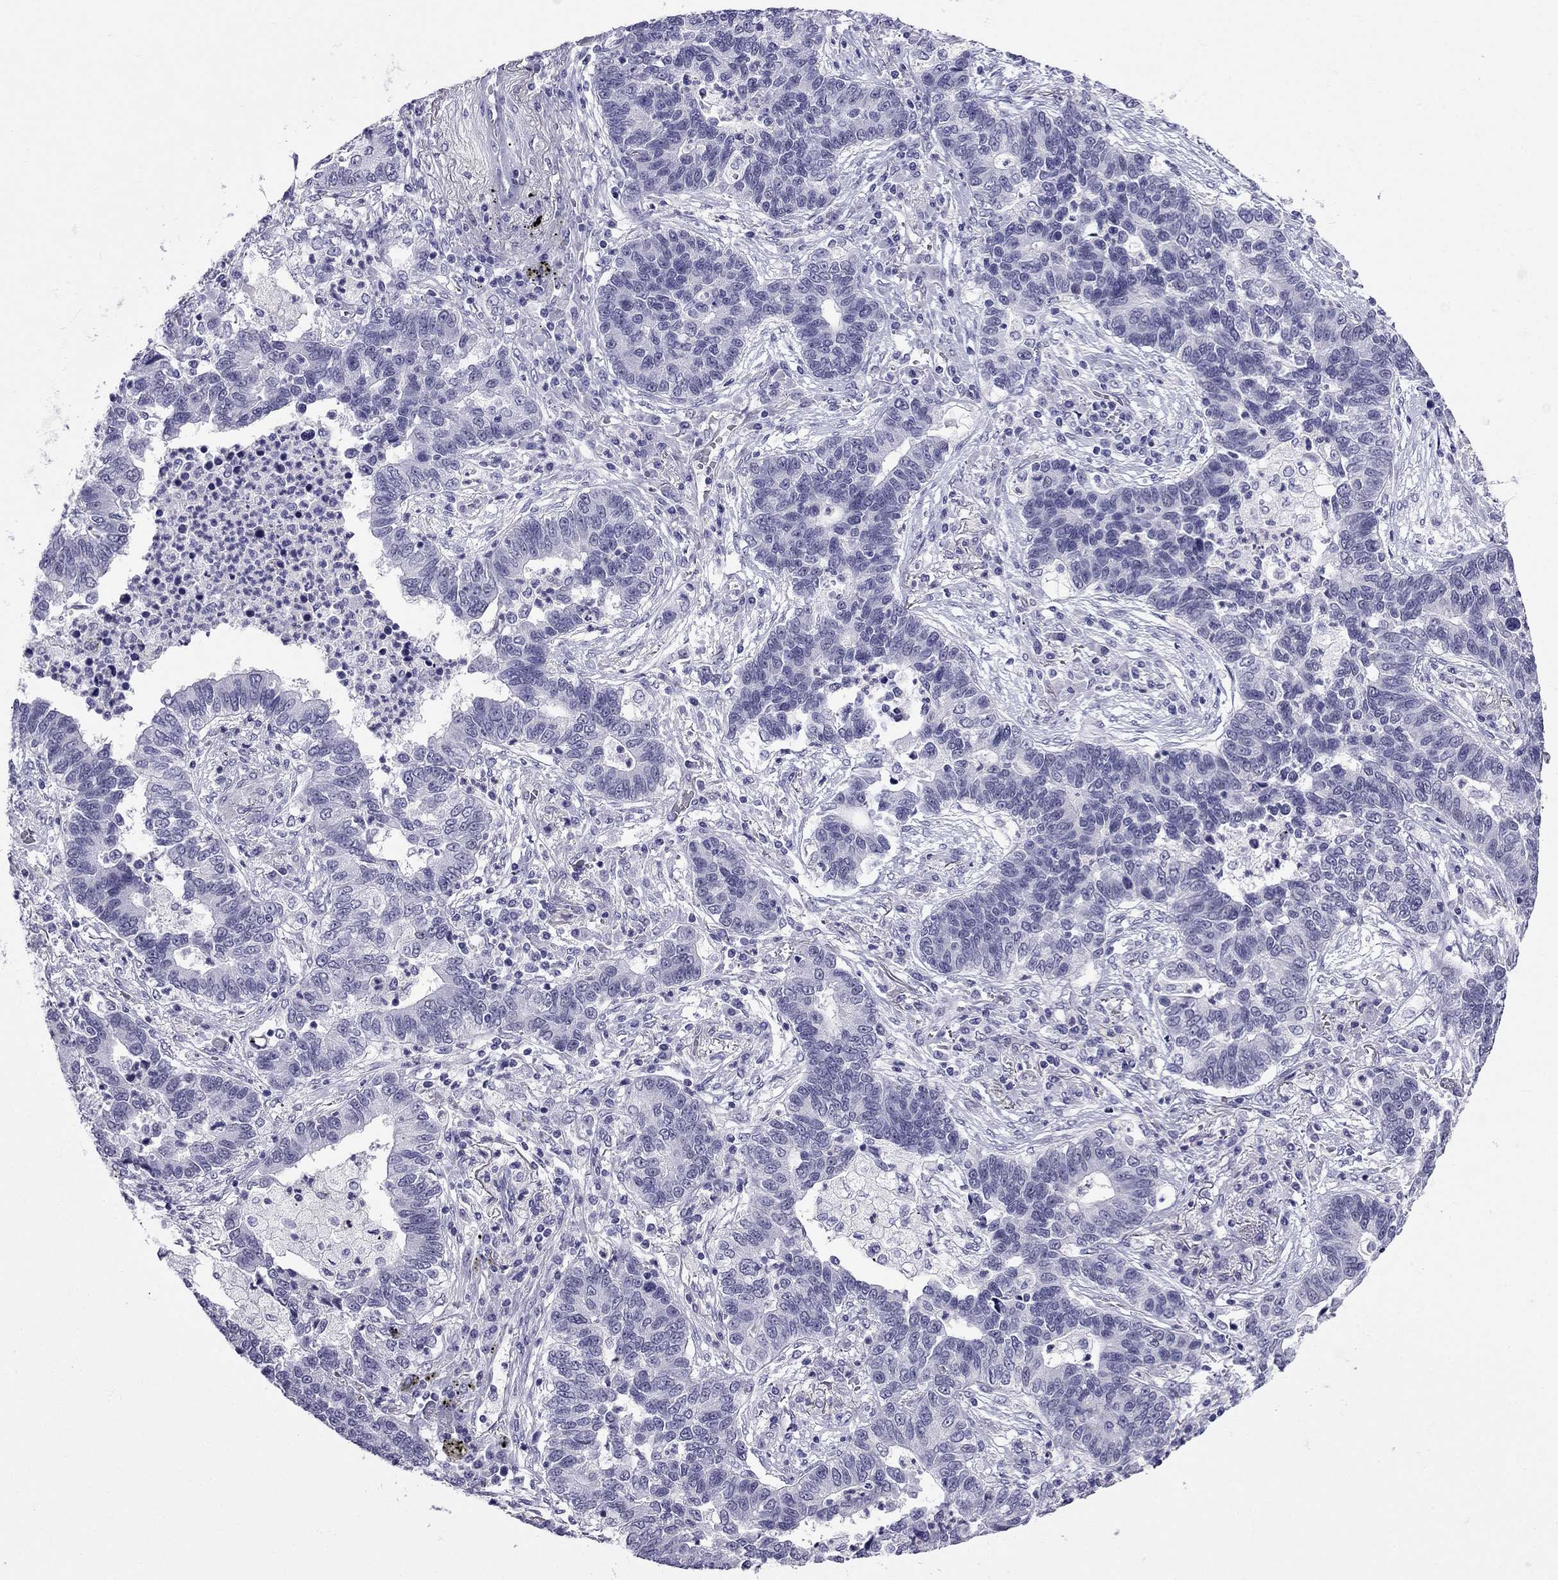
{"staining": {"intensity": "negative", "quantity": "none", "location": "none"}, "tissue": "lung cancer", "cell_type": "Tumor cells", "image_type": "cancer", "snomed": [{"axis": "morphology", "description": "Adenocarcinoma, NOS"}, {"axis": "topography", "description": "Lung"}], "caption": "Immunohistochemistry (IHC) of human lung cancer (adenocarcinoma) reveals no expression in tumor cells.", "gene": "CROCC2", "patient": {"sex": "female", "age": 57}}